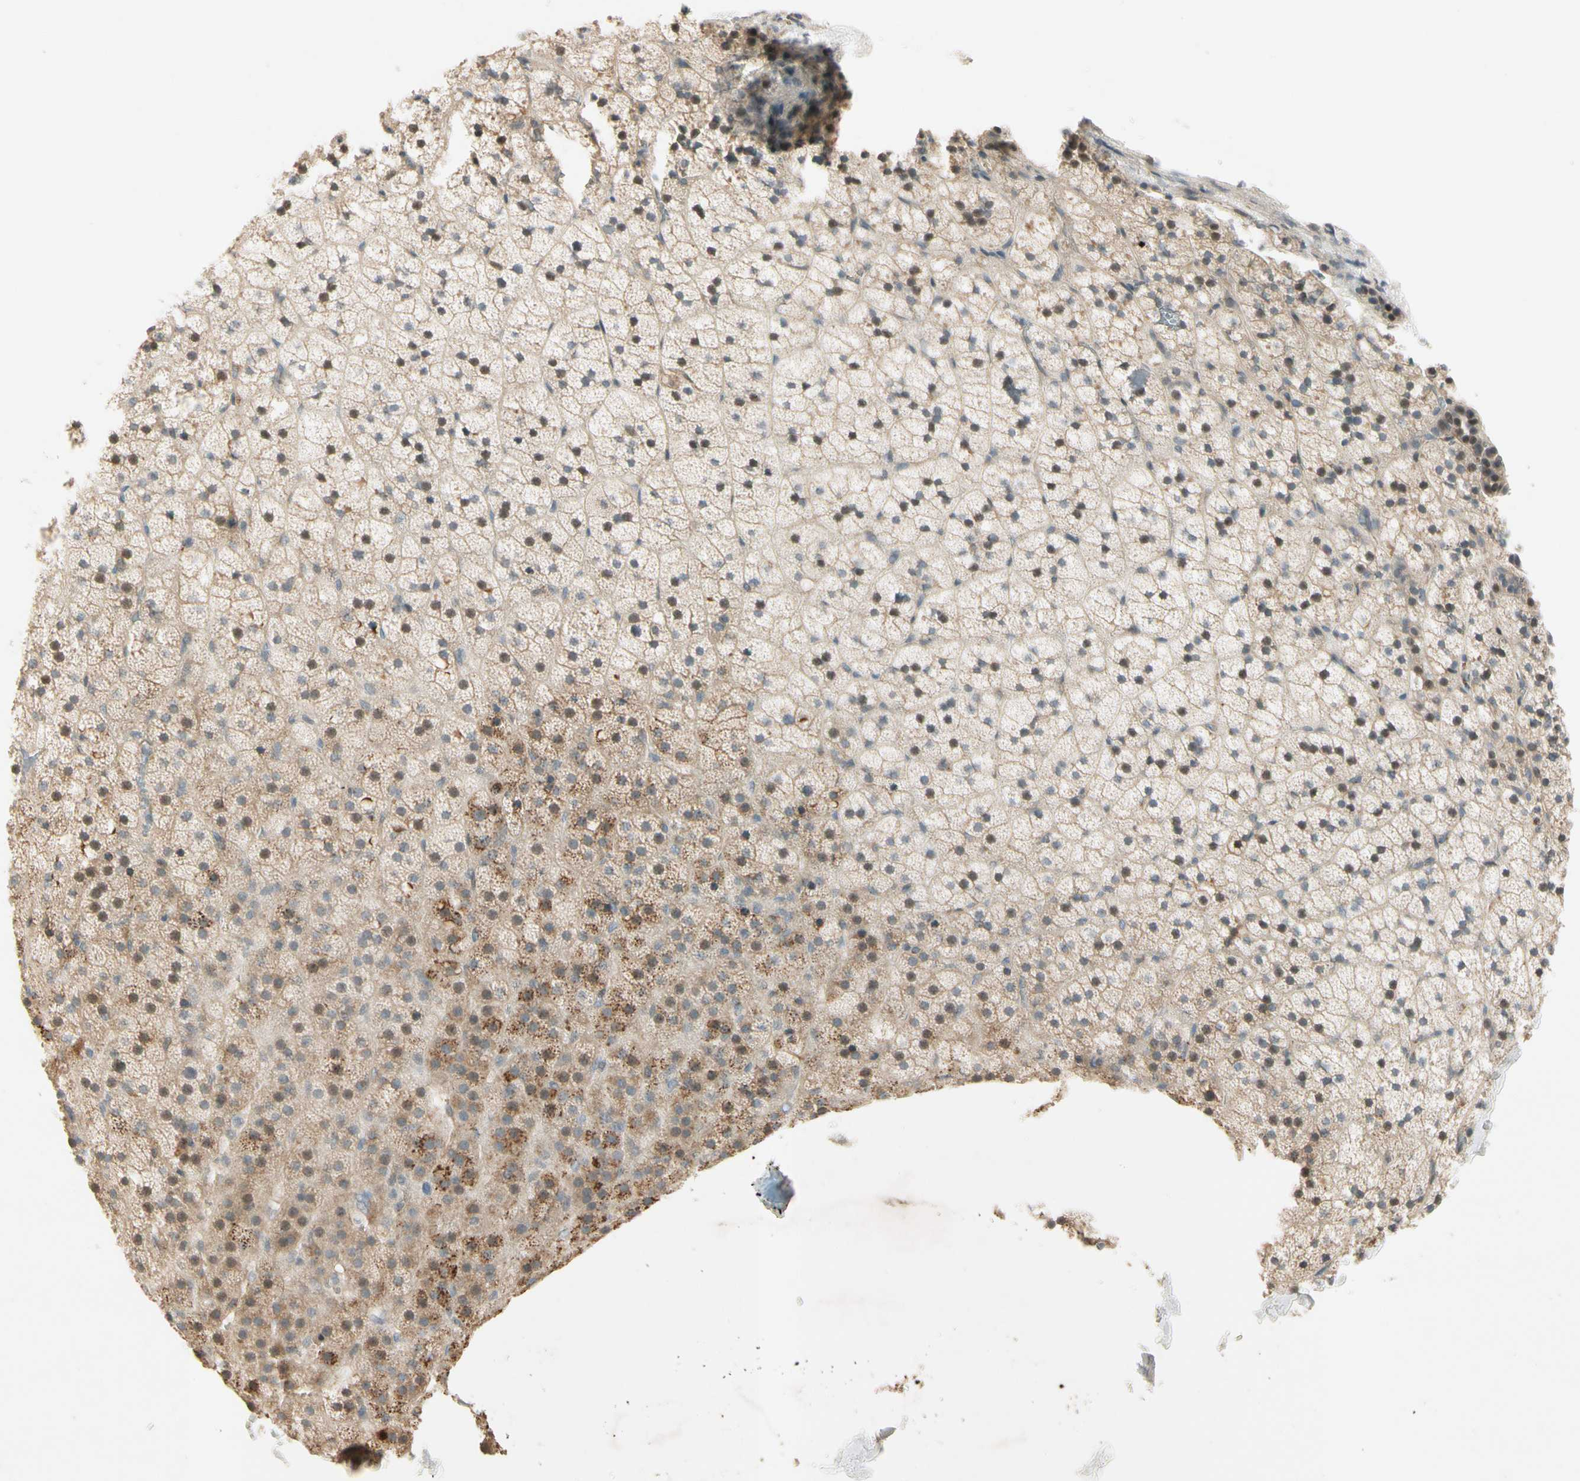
{"staining": {"intensity": "moderate", "quantity": "25%-75%", "location": "cytoplasmic/membranous,nuclear"}, "tissue": "adrenal gland", "cell_type": "Glandular cells", "image_type": "normal", "snomed": [{"axis": "morphology", "description": "Normal tissue, NOS"}, {"axis": "topography", "description": "Adrenal gland"}], "caption": "A brown stain shows moderate cytoplasmic/membranous,nuclear positivity of a protein in glandular cells of normal adrenal gland. Ihc stains the protein of interest in brown and the nuclei are stained blue.", "gene": "ICAM5", "patient": {"sex": "male", "age": 35}}